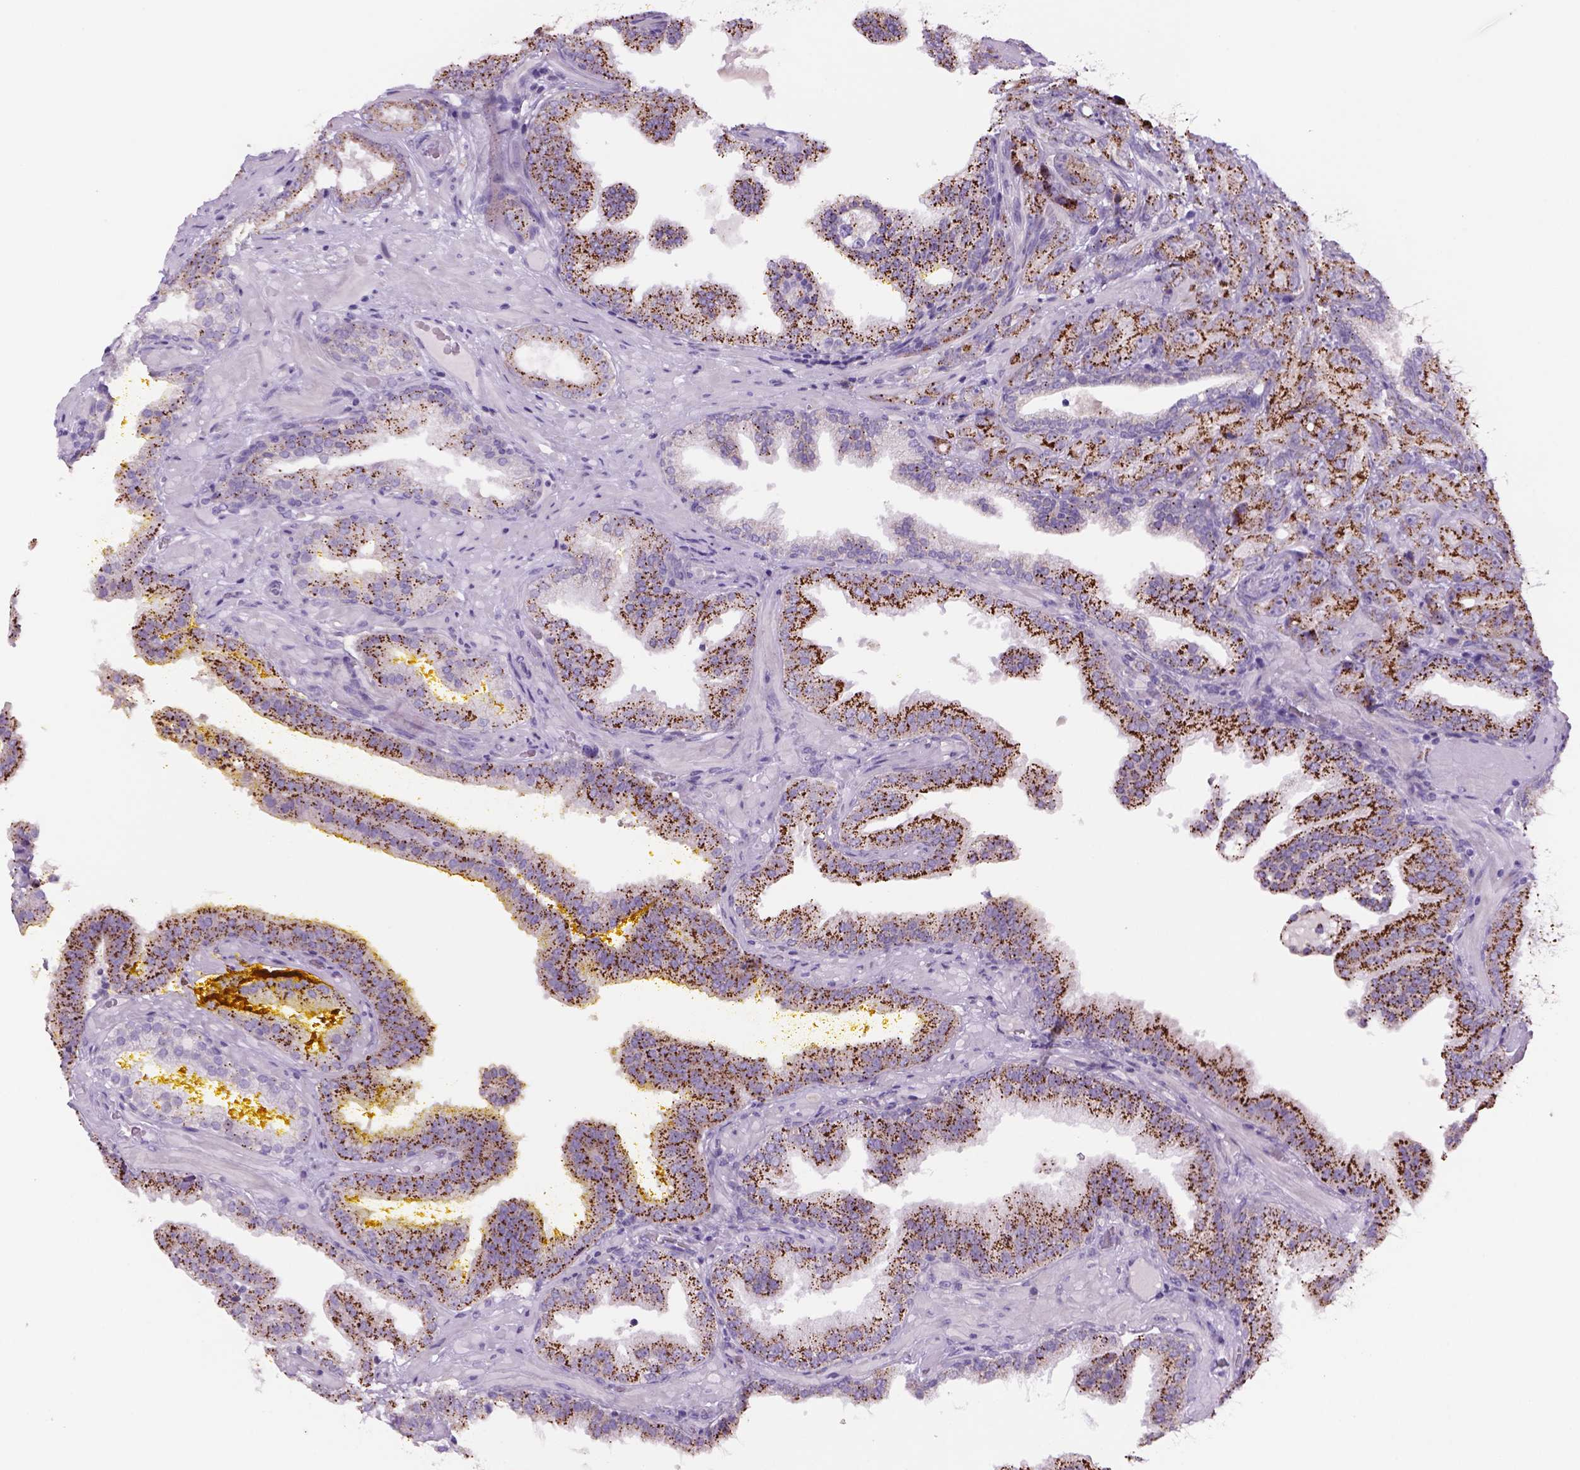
{"staining": {"intensity": "strong", "quantity": "25%-75%", "location": "cytoplasmic/membranous"}, "tissue": "prostate cancer", "cell_type": "Tumor cells", "image_type": "cancer", "snomed": [{"axis": "morphology", "description": "Adenocarcinoma, NOS"}, {"axis": "topography", "description": "Prostate"}], "caption": "High-magnification brightfield microscopy of adenocarcinoma (prostate) stained with DAB (3,3'-diaminobenzidine) (brown) and counterstained with hematoxylin (blue). tumor cells exhibit strong cytoplasmic/membranous staining is identified in approximately25%-75% of cells.", "gene": "ADGRV1", "patient": {"sex": "male", "age": 63}}